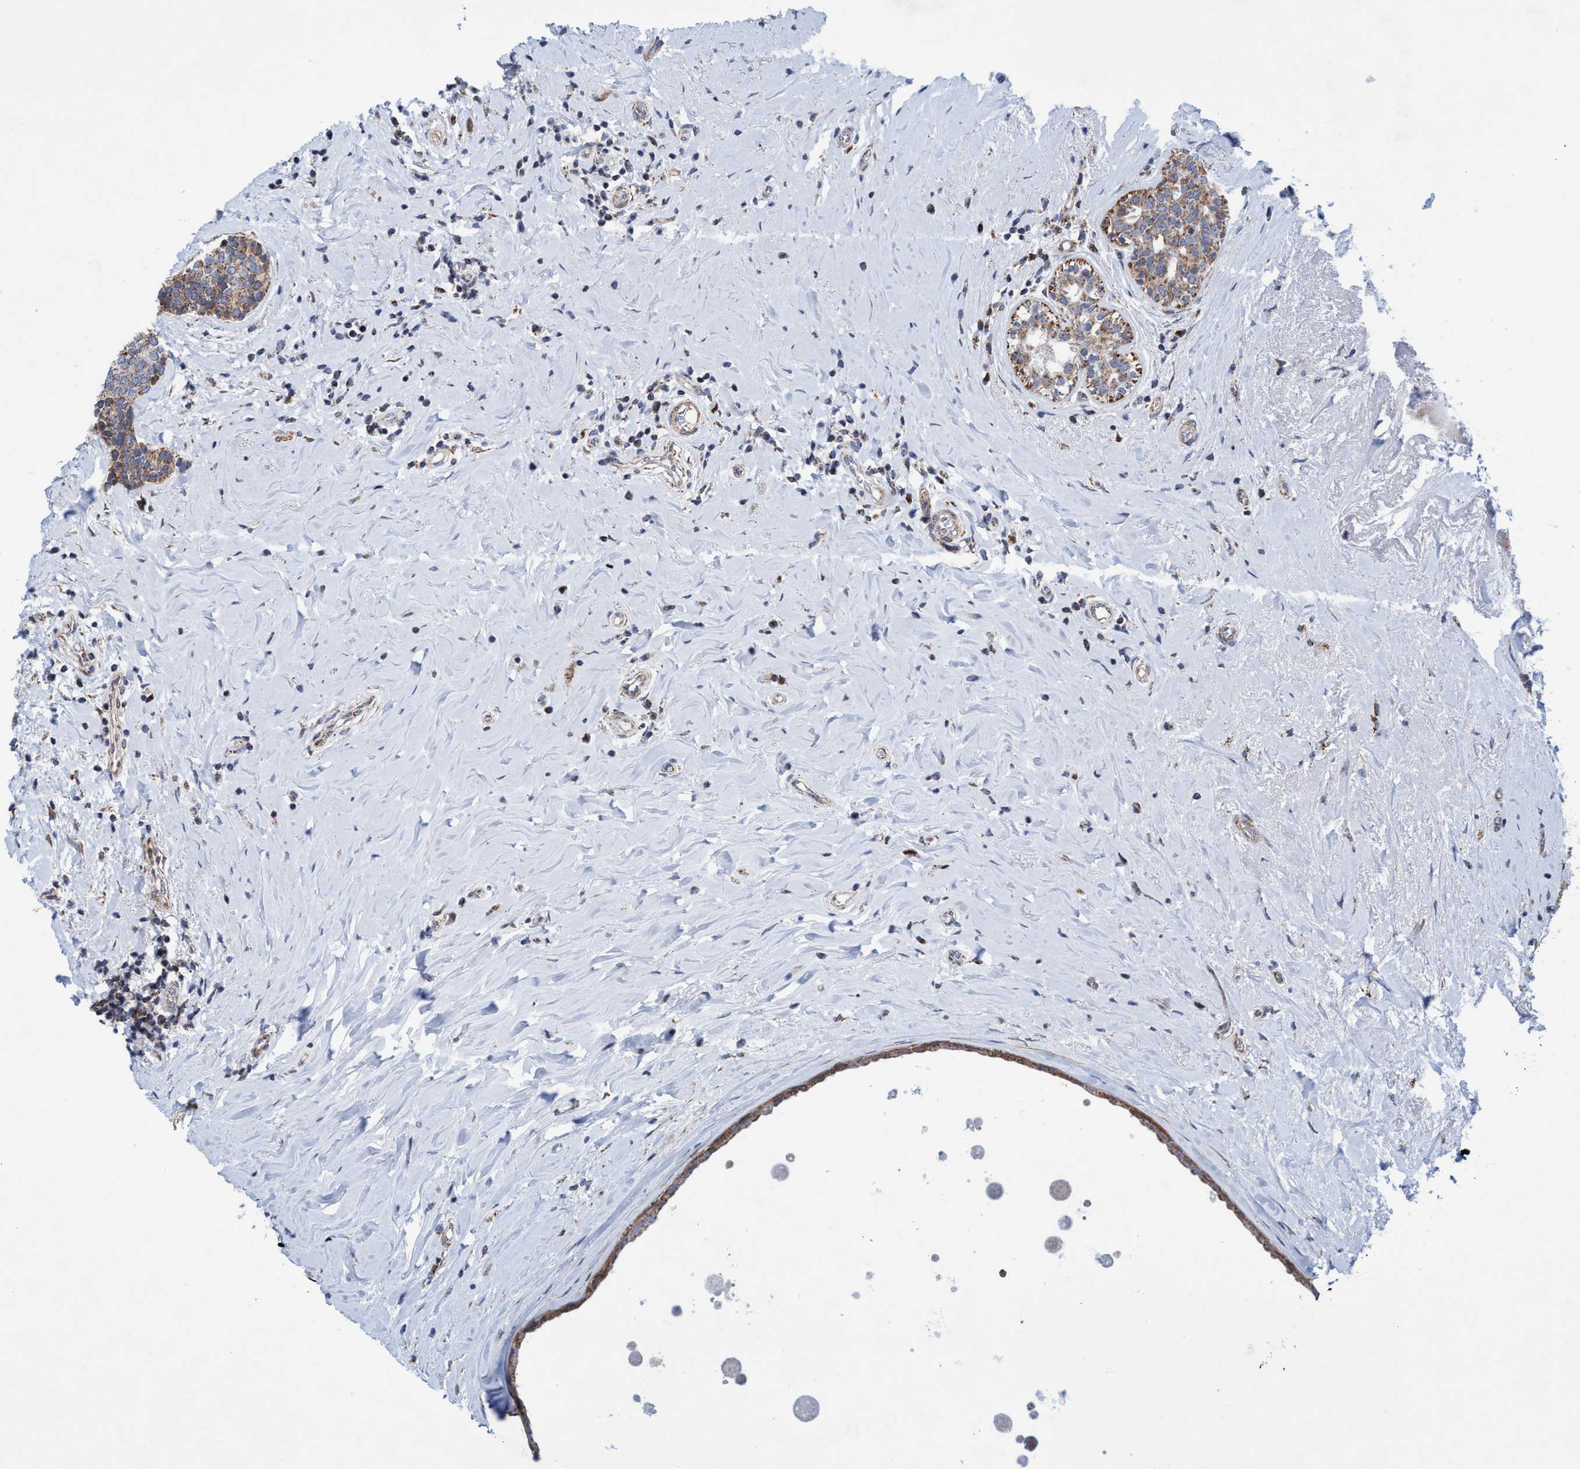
{"staining": {"intensity": "moderate", "quantity": ">75%", "location": "cytoplasmic/membranous"}, "tissue": "breast cancer", "cell_type": "Tumor cells", "image_type": "cancer", "snomed": [{"axis": "morphology", "description": "Duct carcinoma"}, {"axis": "topography", "description": "Breast"}], "caption": "The photomicrograph displays staining of intraductal carcinoma (breast), revealing moderate cytoplasmic/membranous protein expression (brown color) within tumor cells.", "gene": "POLR1F", "patient": {"sex": "female", "age": 55}}